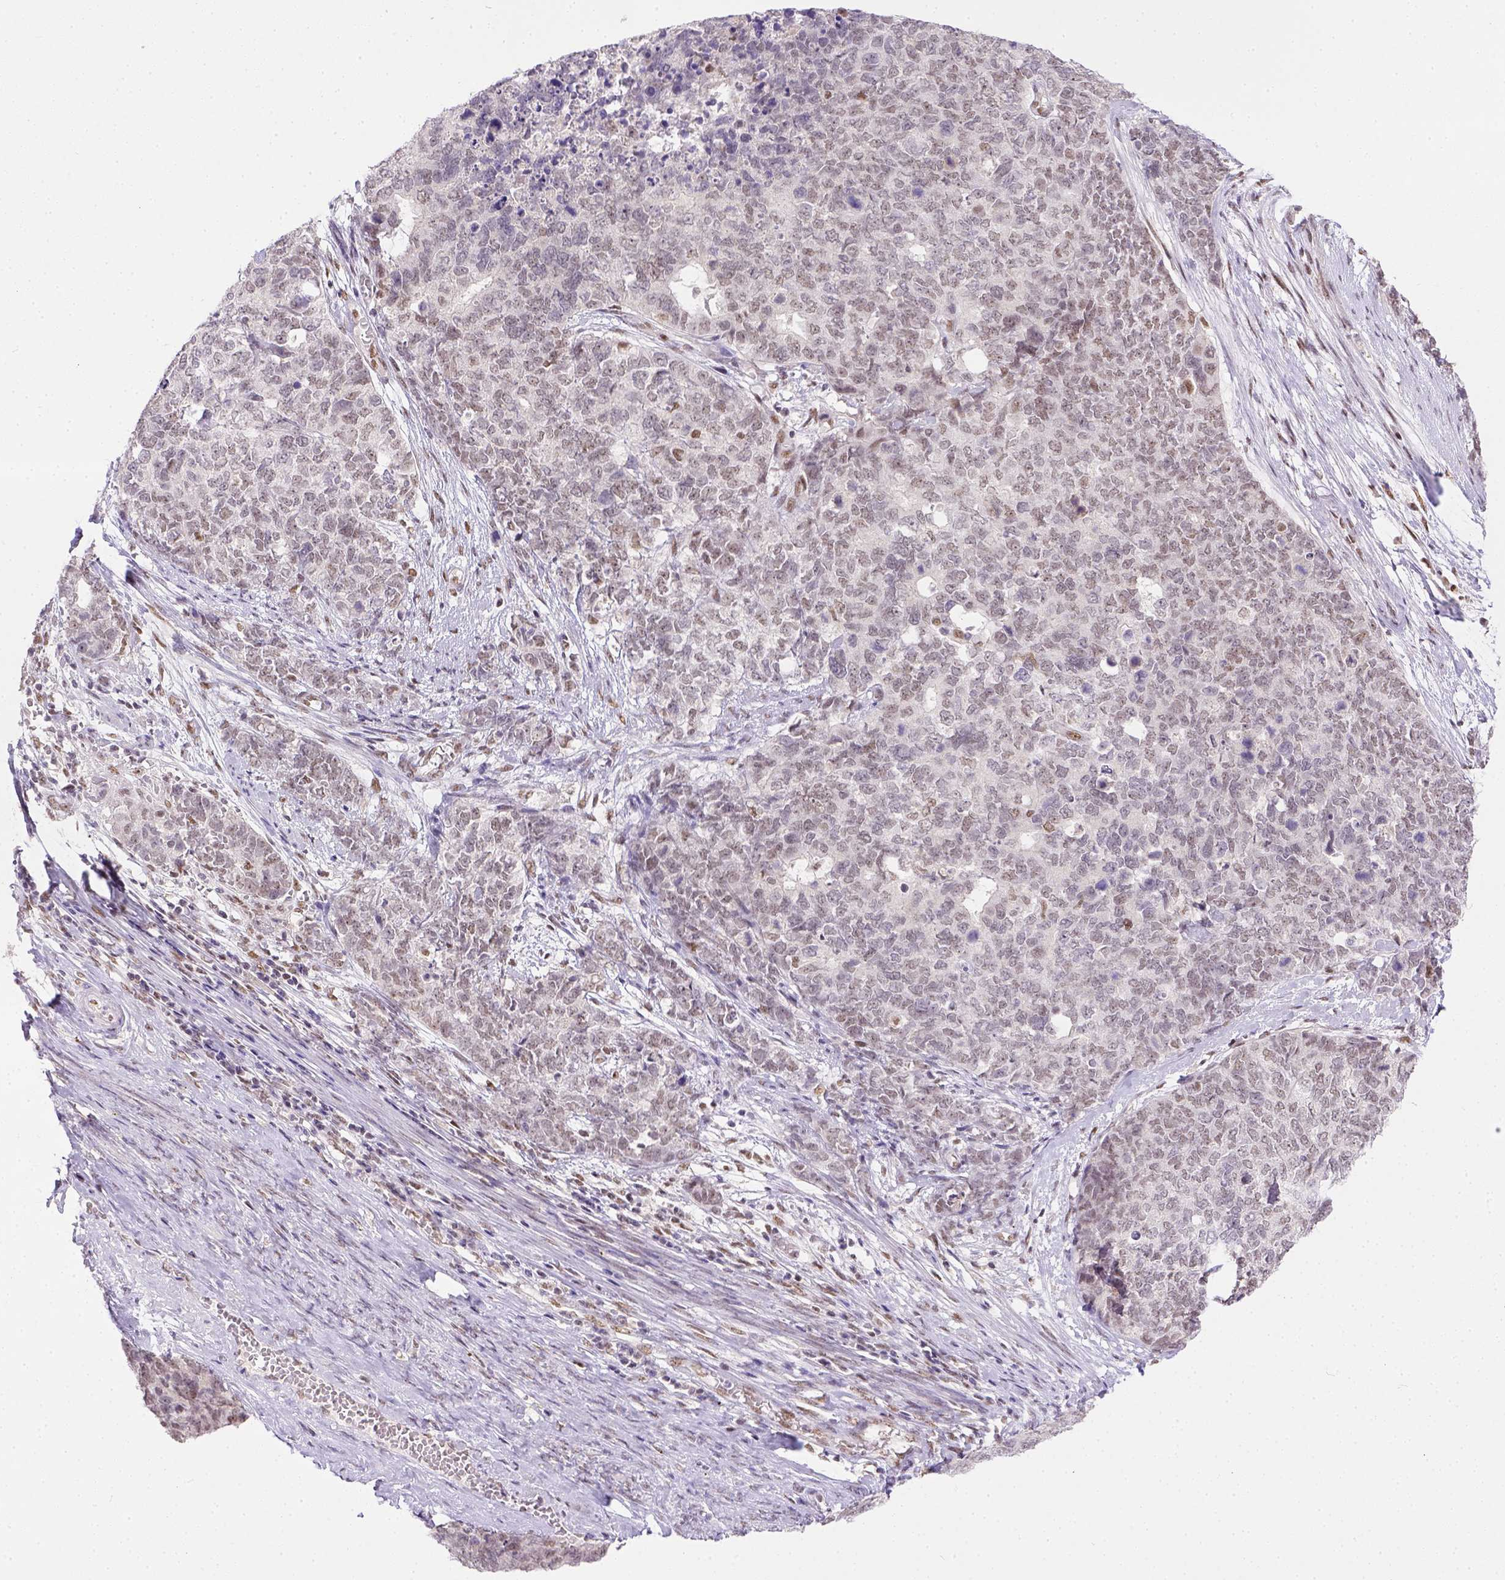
{"staining": {"intensity": "weak", "quantity": ">75%", "location": "nuclear"}, "tissue": "cervical cancer", "cell_type": "Tumor cells", "image_type": "cancer", "snomed": [{"axis": "morphology", "description": "Squamous cell carcinoma, NOS"}, {"axis": "topography", "description": "Cervix"}], "caption": "Brown immunohistochemical staining in cervical cancer demonstrates weak nuclear expression in approximately >75% of tumor cells. (Stains: DAB (3,3'-diaminobenzidine) in brown, nuclei in blue, Microscopy: brightfield microscopy at high magnification).", "gene": "ERCC1", "patient": {"sex": "female", "age": 63}}